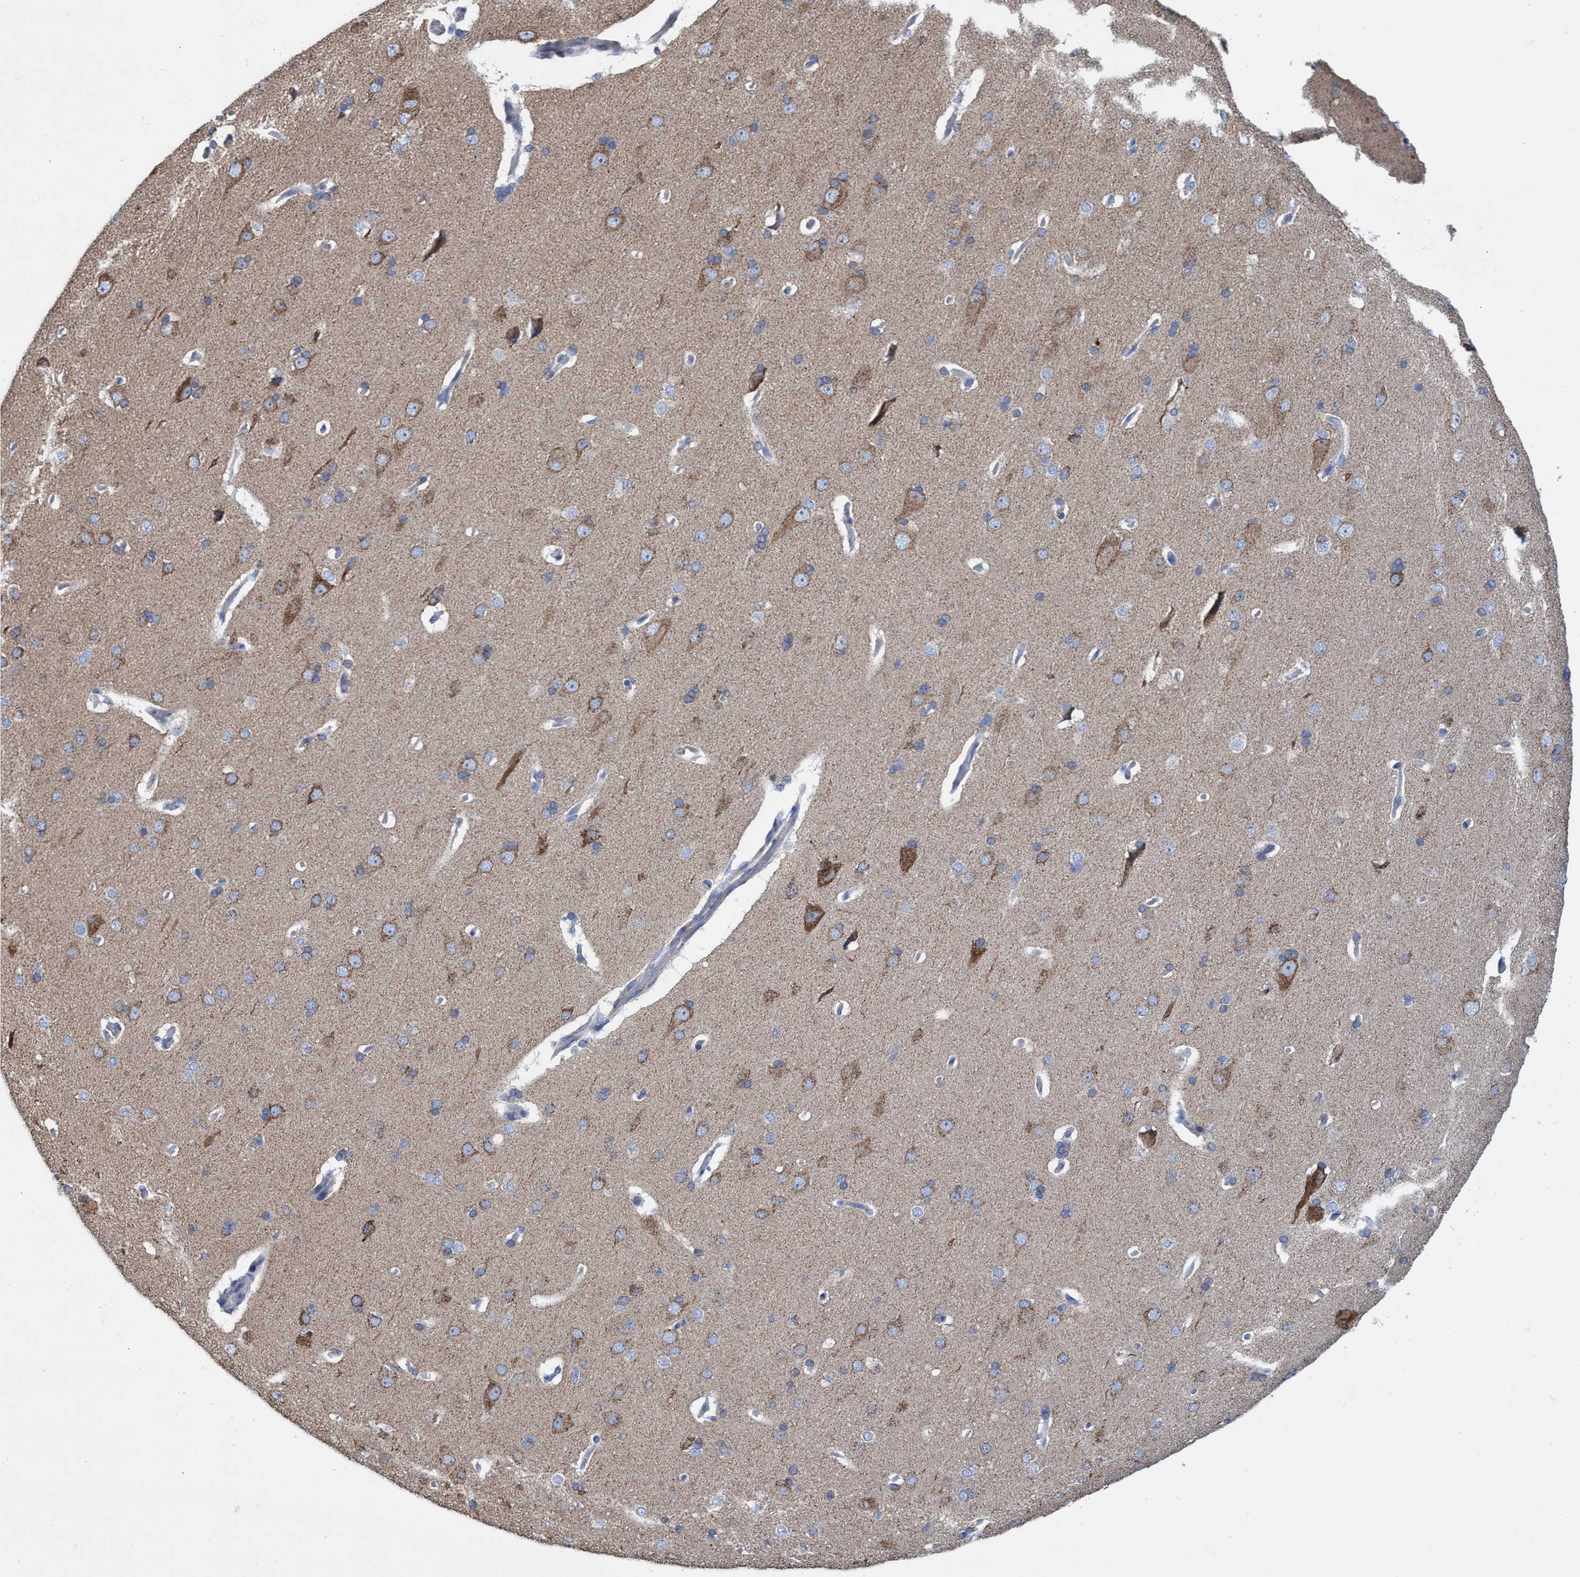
{"staining": {"intensity": "negative", "quantity": "none", "location": "none"}, "tissue": "cerebral cortex", "cell_type": "Endothelial cells", "image_type": "normal", "snomed": [{"axis": "morphology", "description": "Normal tissue, NOS"}, {"axis": "topography", "description": "Cerebral cortex"}], "caption": "The IHC image has no significant positivity in endothelial cells of cerebral cortex.", "gene": "ZNF750", "patient": {"sex": "male", "age": 62}}